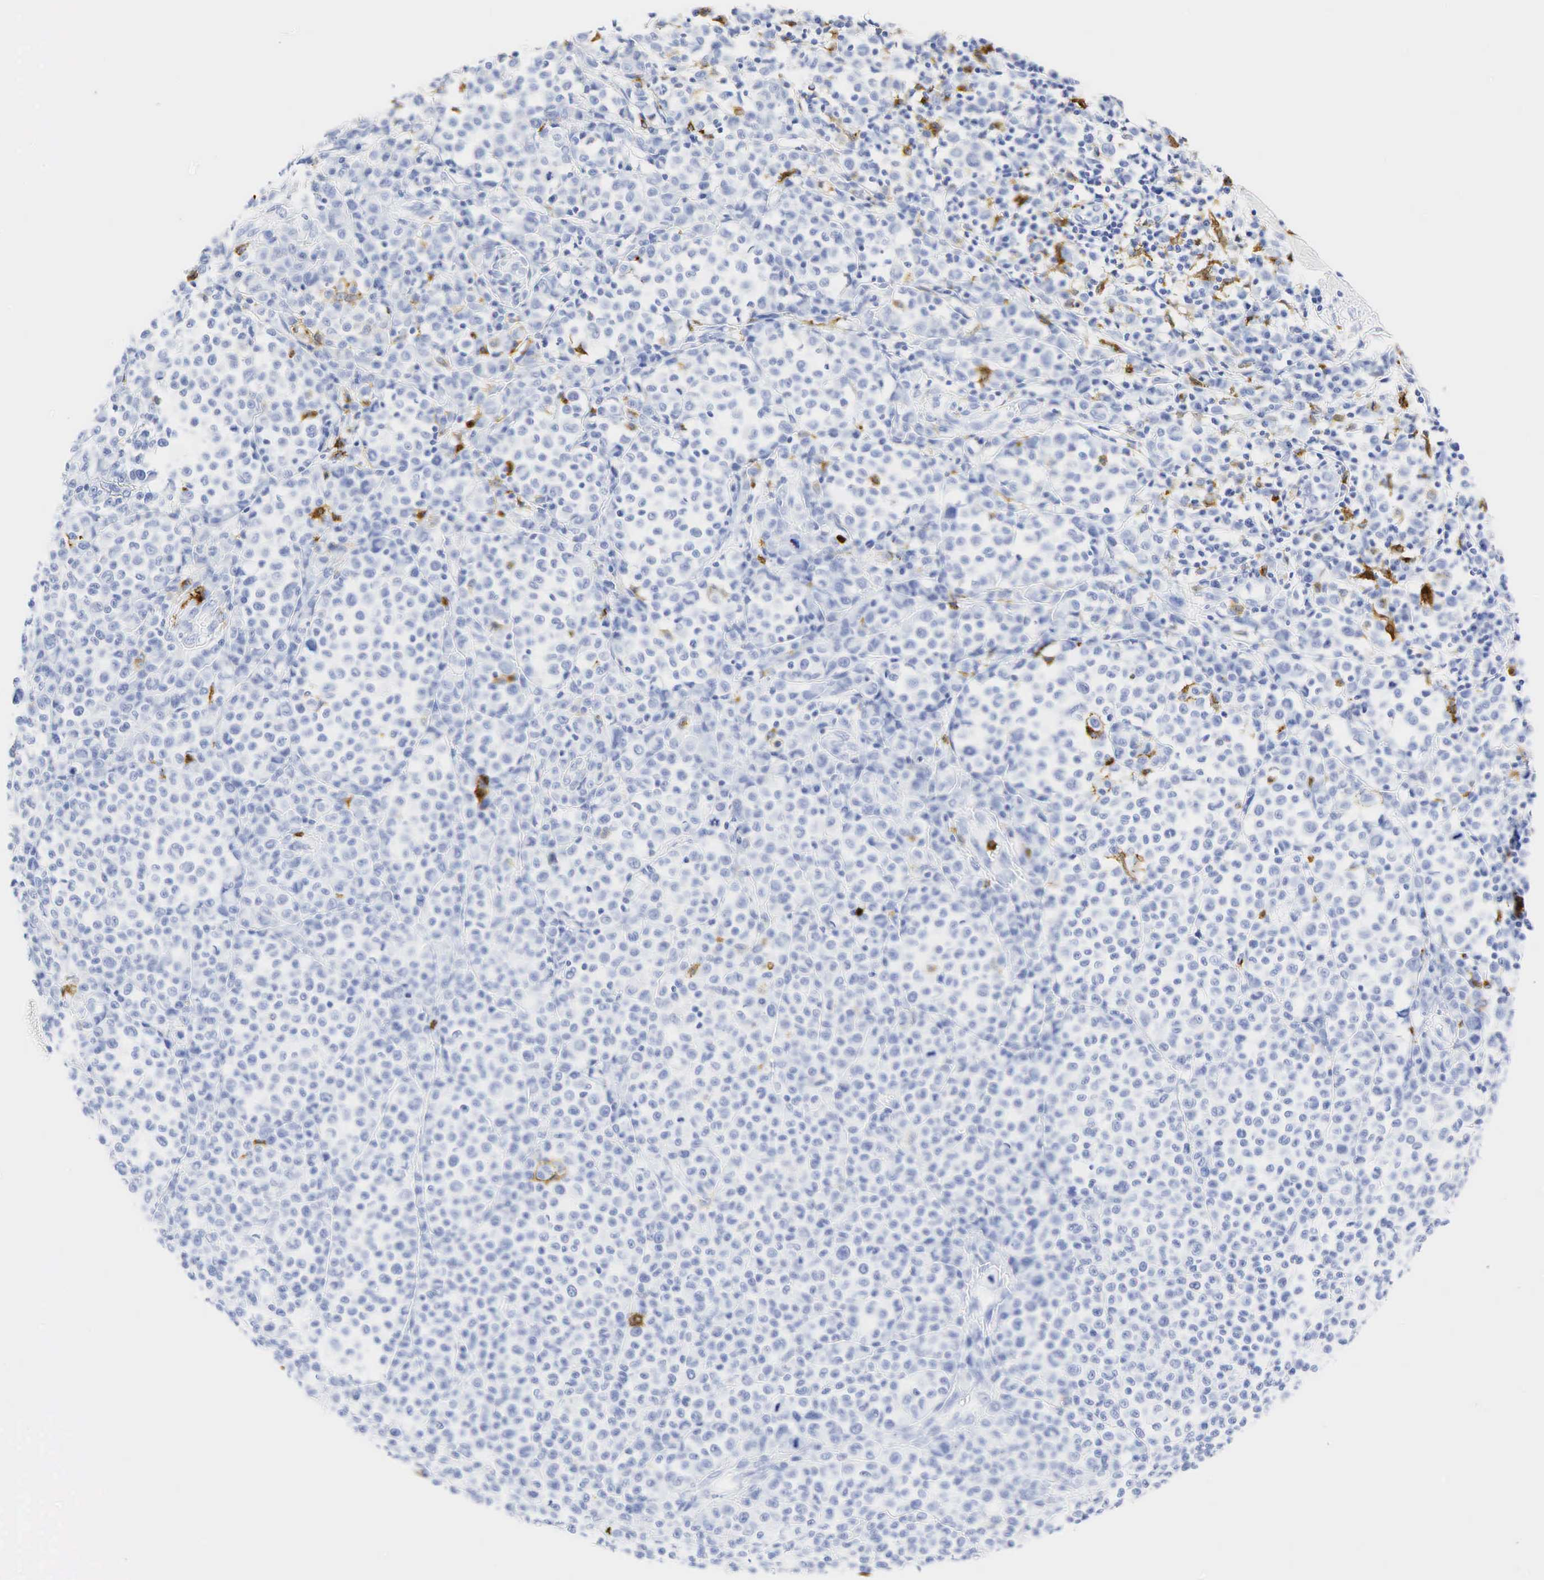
{"staining": {"intensity": "negative", "quantity": "none", "location": "none"}, "tissue": "melanoma", "cell_type": "Tumor cells", "image_type": "cancer", "snomed": [{"axis": "morphology", "description": "Malignant melanoma, Metastatic site"}, {"axis": "topography", "description": "Skin"}], "caption": "A histopathology image of malignant melanoma (metastatic site) stained for a protein demonstrates no brown staining in tumor cells.", "gene": "LYZ", "patient": {"sex": "male", "age": 32}}